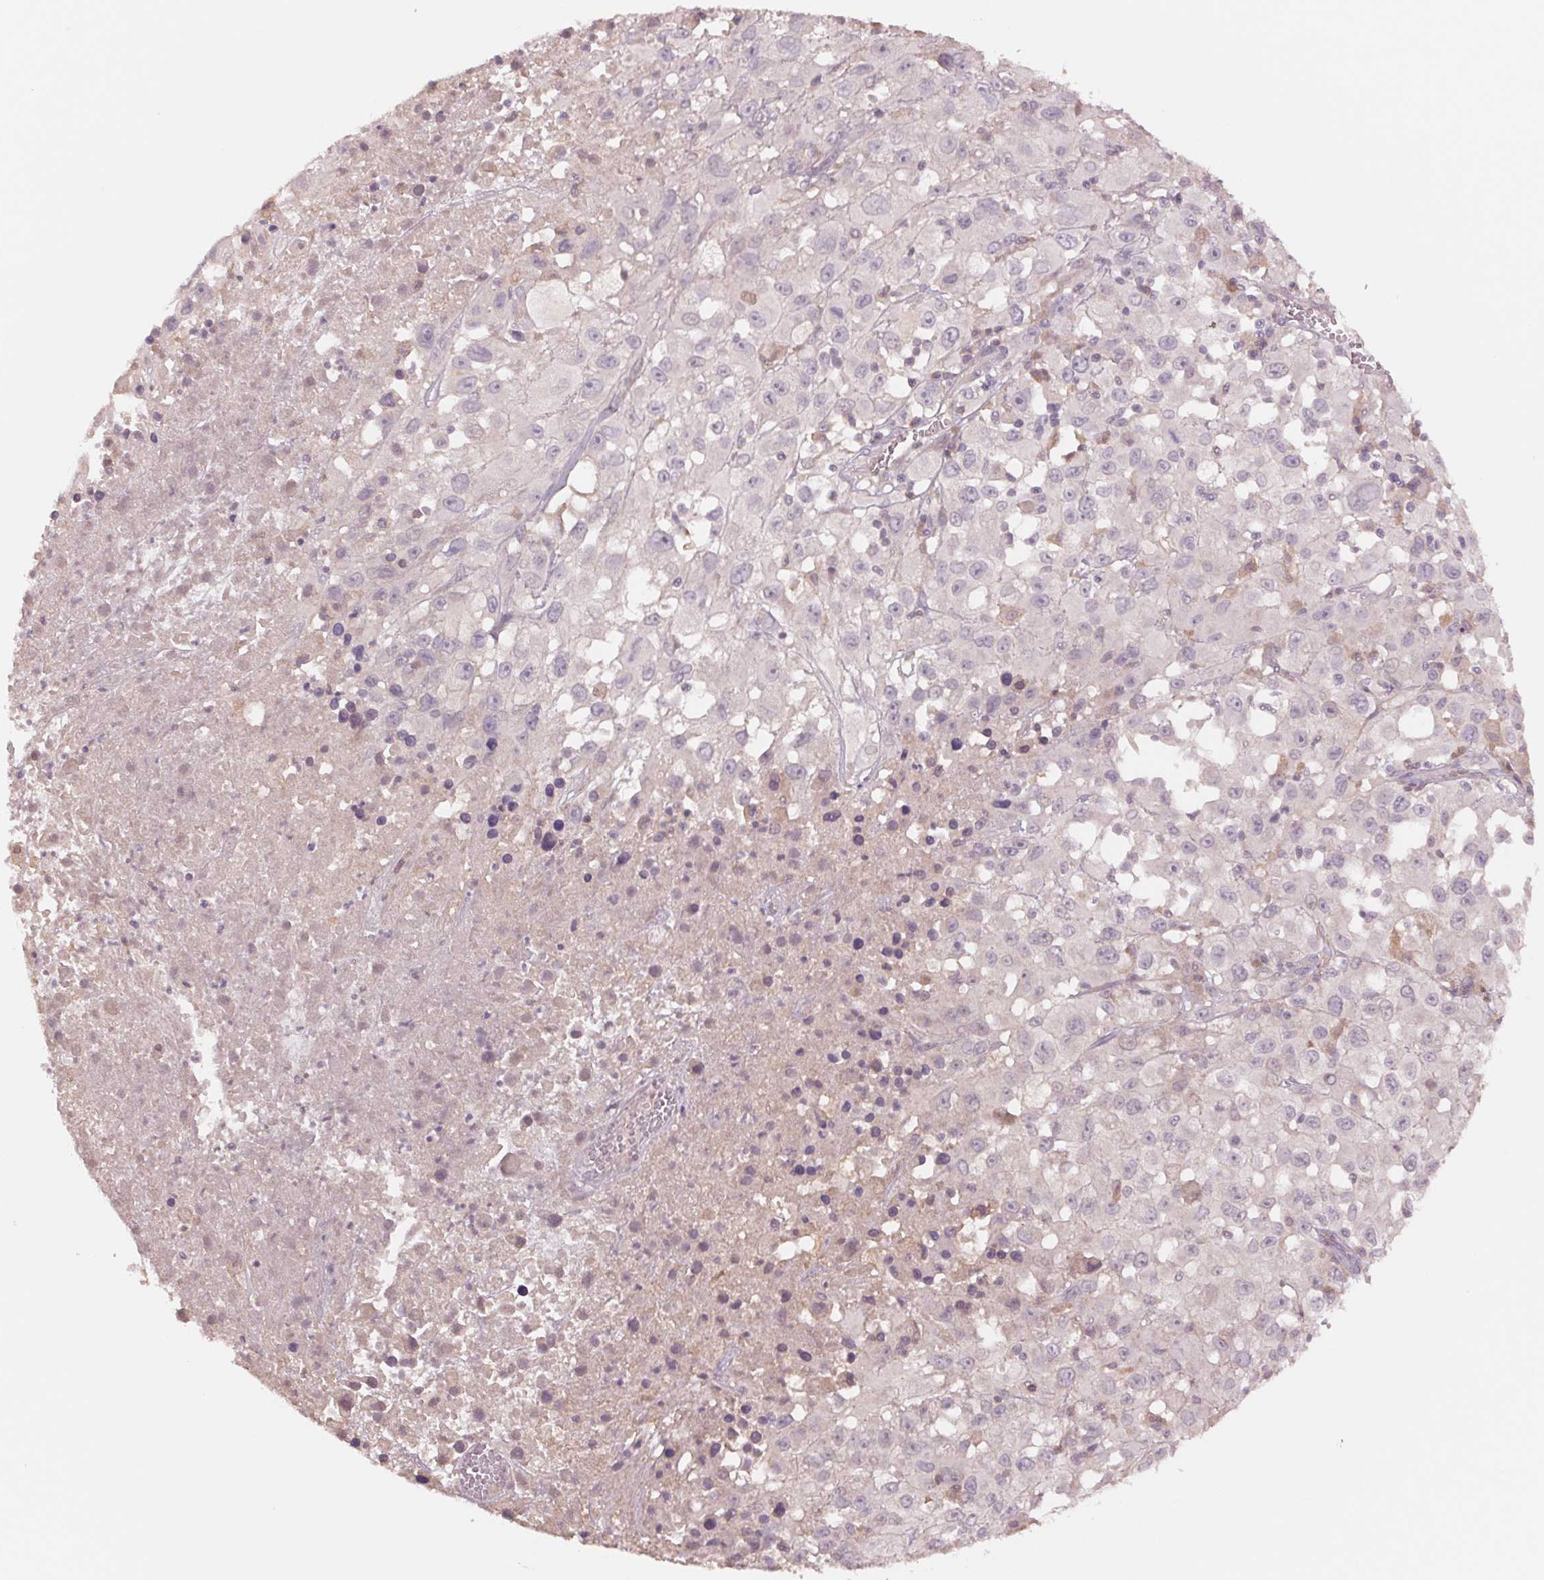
{"staining": {"intensity": "negative", "quantity": "none", "location": "none"}, "tissue": "melanoma", "cell_type": "Tumor cells", "image_type": "cancer", "snomed": [{"axis": "morphology", "description": "Malignant melanoma, Metastatic site"}, {"axis": "topography", "description": "Soft tissue"}], "caption": "Immunohistochemical staining of human malignant melanoma (metastatic site) shows no significant positivity in tumor cells.", "gene": "PPIA", "patient": {"sex": "male", "age": 50}}